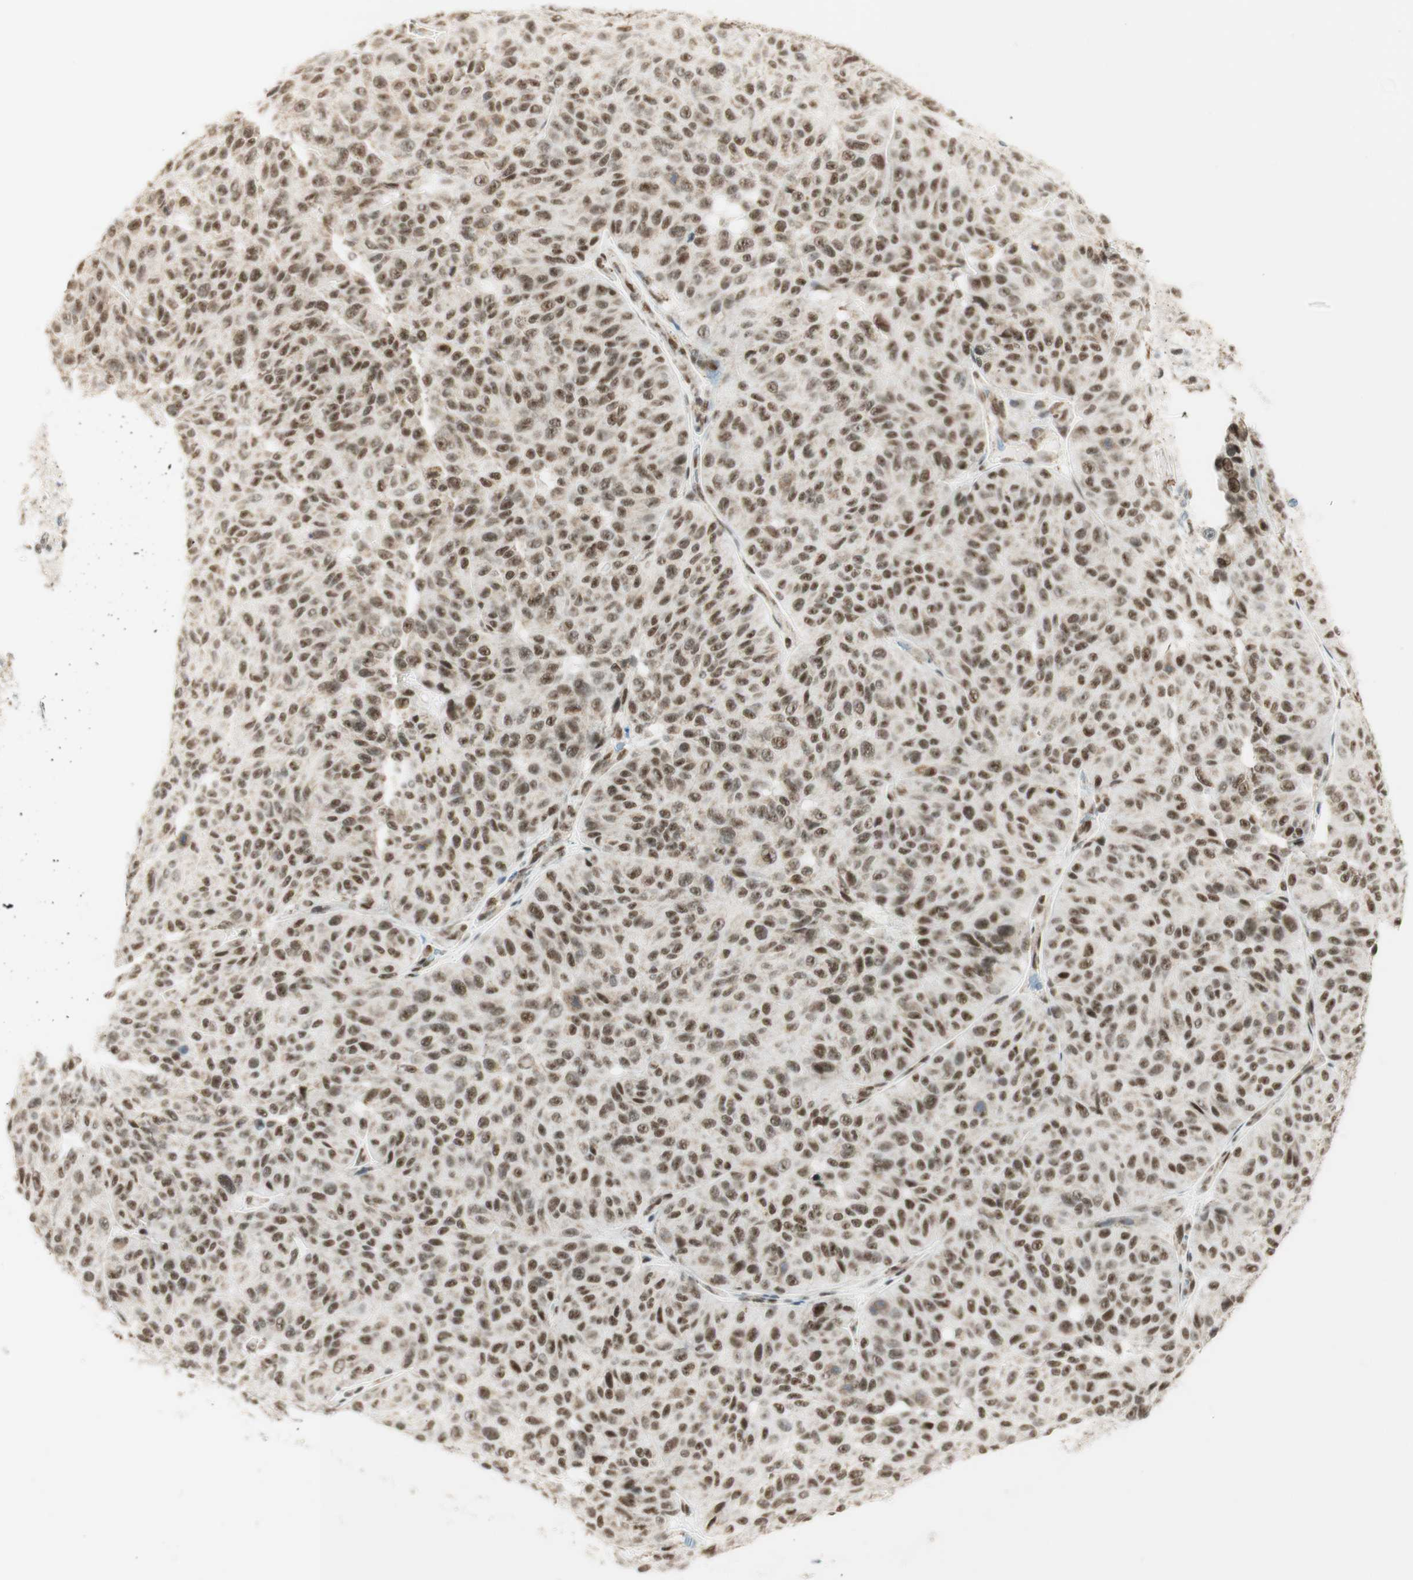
{"staining": {"intensity": "moderate", "quantity": ">75%", "location": "nuclear"}, "tissue": "melanoma", "cell_type": "Tumor cells", "image_type": "cancer", "snomed": [{"axis": "morphology", "description": "Malignant melanoma, NOS"}, {"axis": "topography", "description": "Skin"}], "caption": "This histopathology image displays immunohistochemistry (IHC) staining of malignant melanoma, with medium moderate nuclear staining in approximately >75% of tumor cells.", "gene": "ZNF782", "patient": {"sex": "female", "age": 46}}